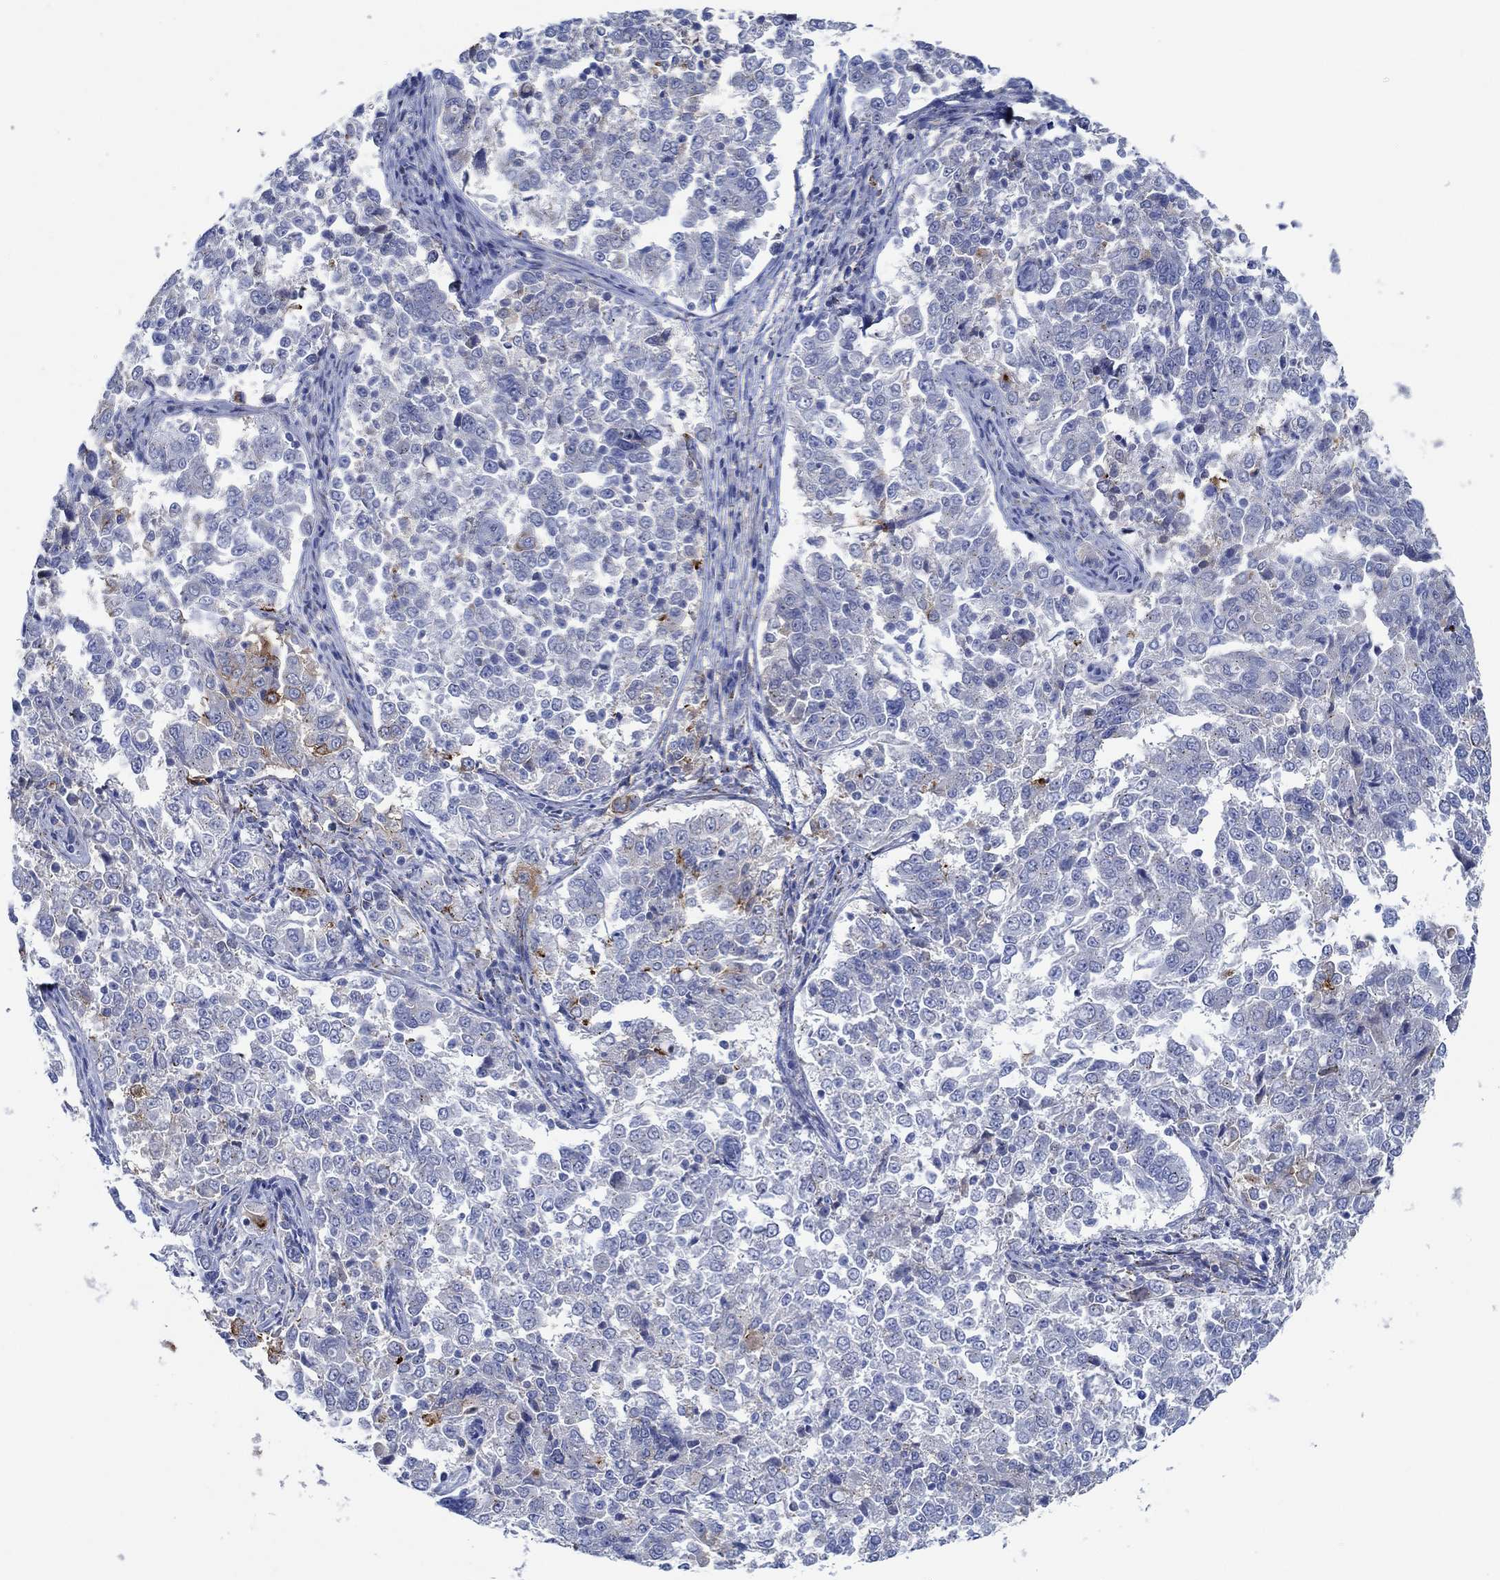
{"staining": {"intensity": "moderate", "quantity": "<25%", "location": "cytoplasmic/membranous"}, "tissue": "endometrial cancer", "cell_type": "Tumor cells", "image_type": "cancer", "snomed": [{"axis": "morphology", "description": "Adenocarcinoma, NOS"}, {"axis": "topography", "description": "Endometrium"}], "caption": "Protein staining of endometrial cancer (adenocarcinoma) tissue exhibits moderate cytoplasmic/membranous expression in approximately <25% of tumor cells.", "gene": "CPM", "patient": {"sex": "female", "age": 43}}